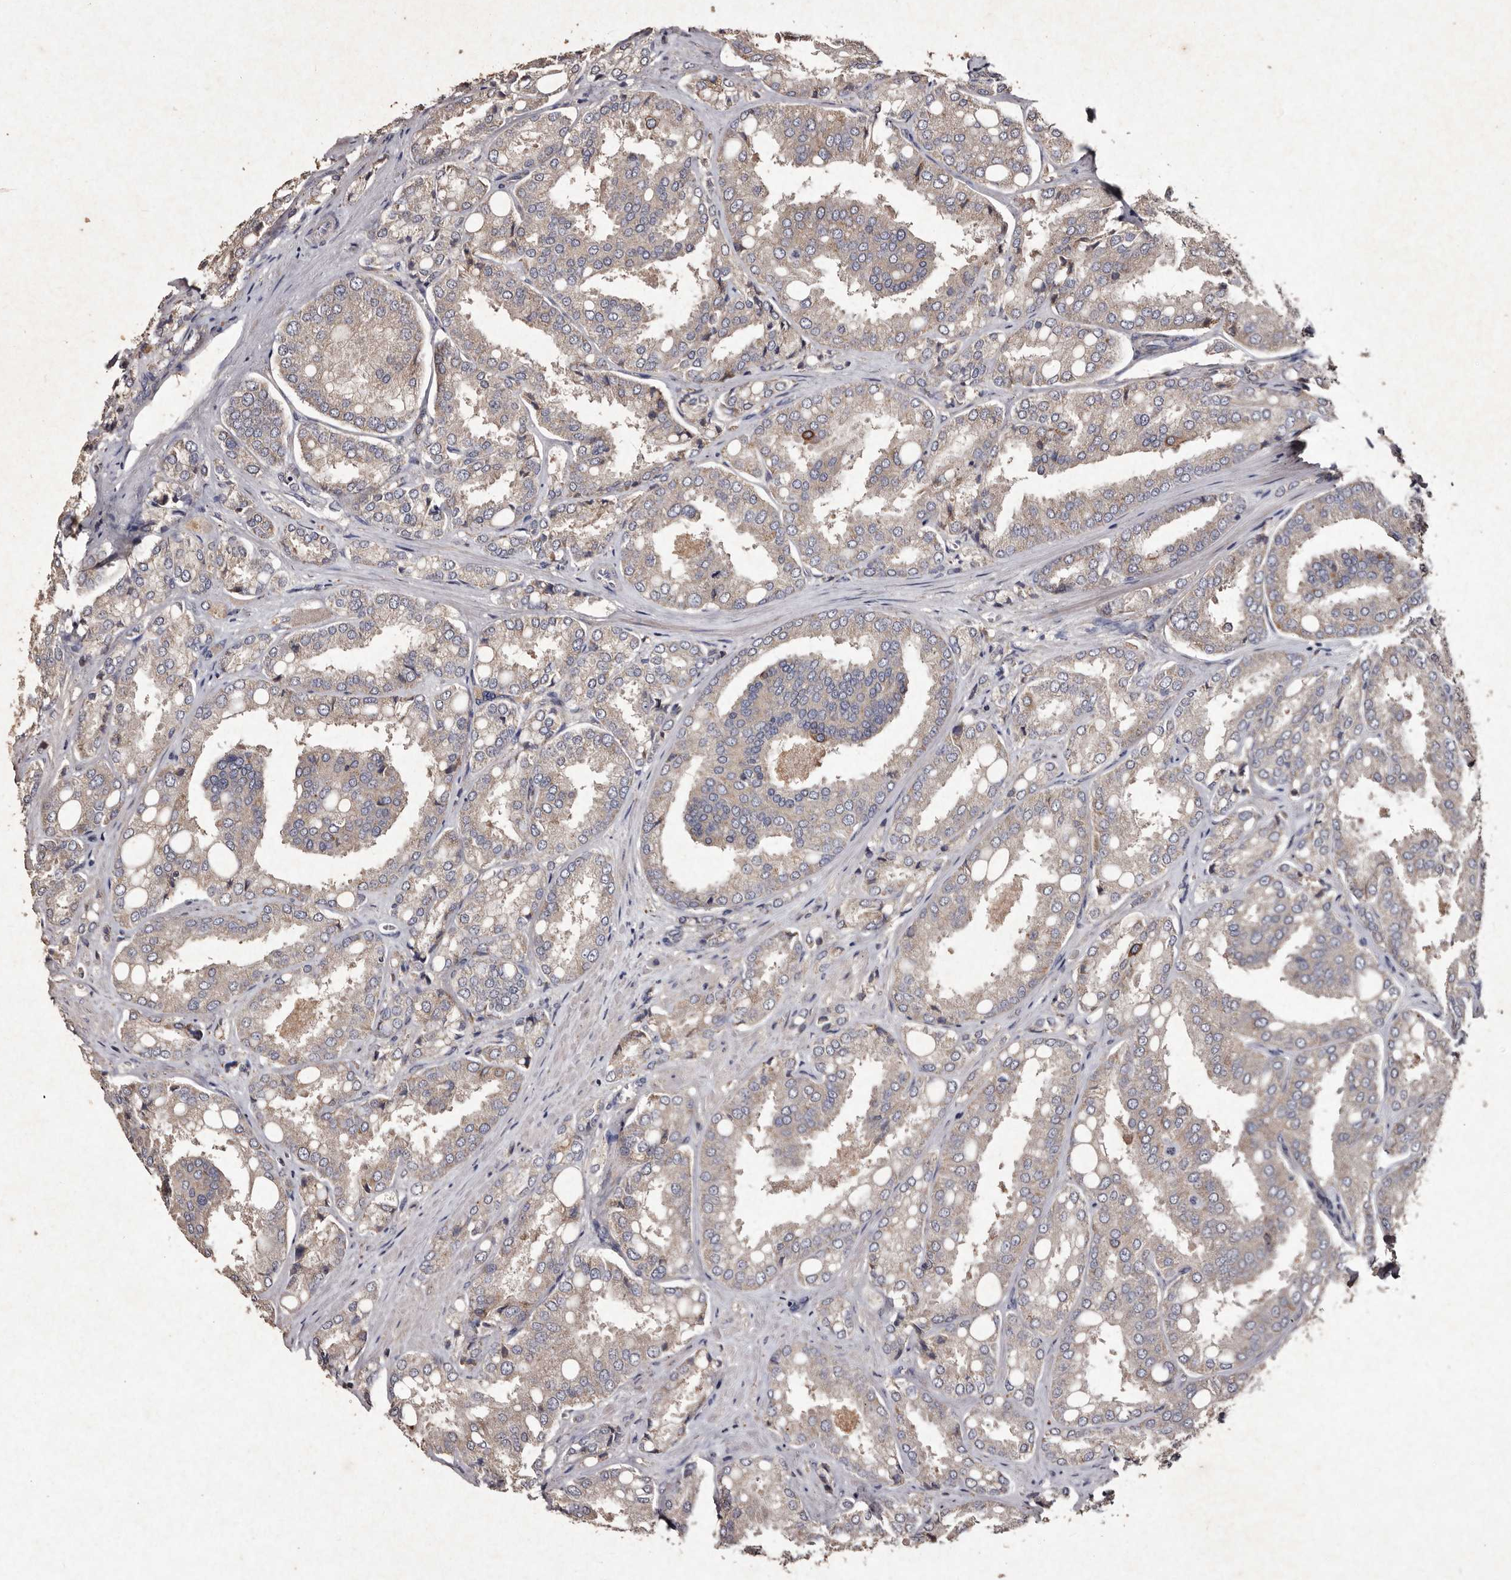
{"staining": {"intensity": "weak", "quantity": "<25%", "location": "cytoplasmic/membranous"}, "tissue": "prostate cancer", "cell_type": "Tumor cells", "image_type": "cancer", "snomed": [{"axis": "morphology", "description": "Adenocarcinoma, High grade"}, {"axis": "topography", "description": "Prostate"}], "caption": "Prostate adenocarcinoma (high-grade) was stained to show a protein in brown. There is no significant expression in tumor cells. (DAB immunohistochemistry visualized using brightfield microscopy, high magnification).", "gene": "TFB1M", "patient": {"sex": "male", "age": 50}}